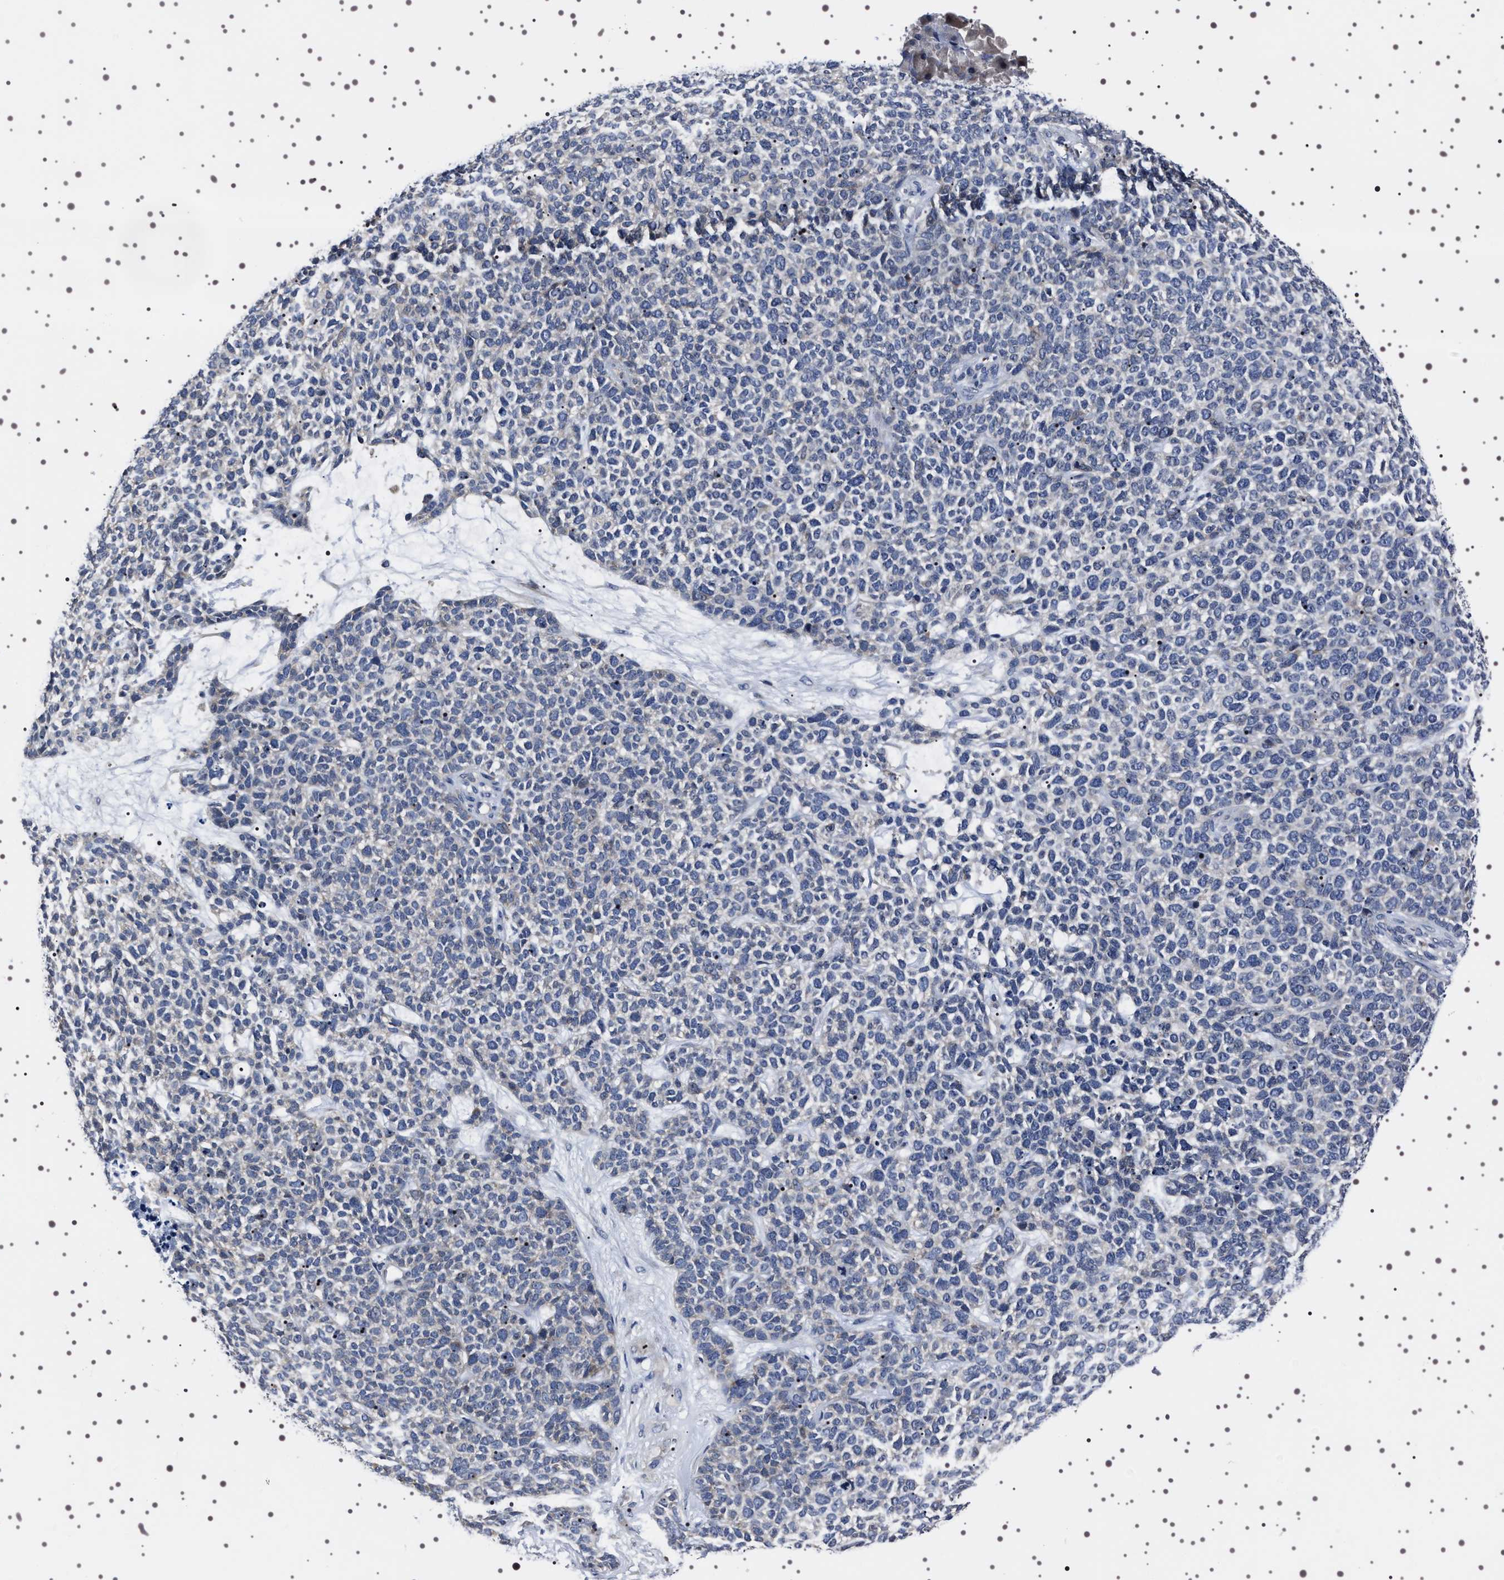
{"staining": {"intensity": "weak", "quantity": "<25%", "location": "cytoplasmic/membranous"}, "tissue": "skin cancer", "cell_type": "Tumor cells", "image_type": "cancer", "snomed": [{"axis": "morphology", "description": "Basal cell carcinoma"}, {"axis": "topography", "description": "Skin"}], "caption": "Tumor cells are negative for protein expression in human basal cell carcinoma (skin). (DAB immunohistochemistry, high magnification).", "gene": "TARBP1", "patient": {"sex": "female", "age": 84}}